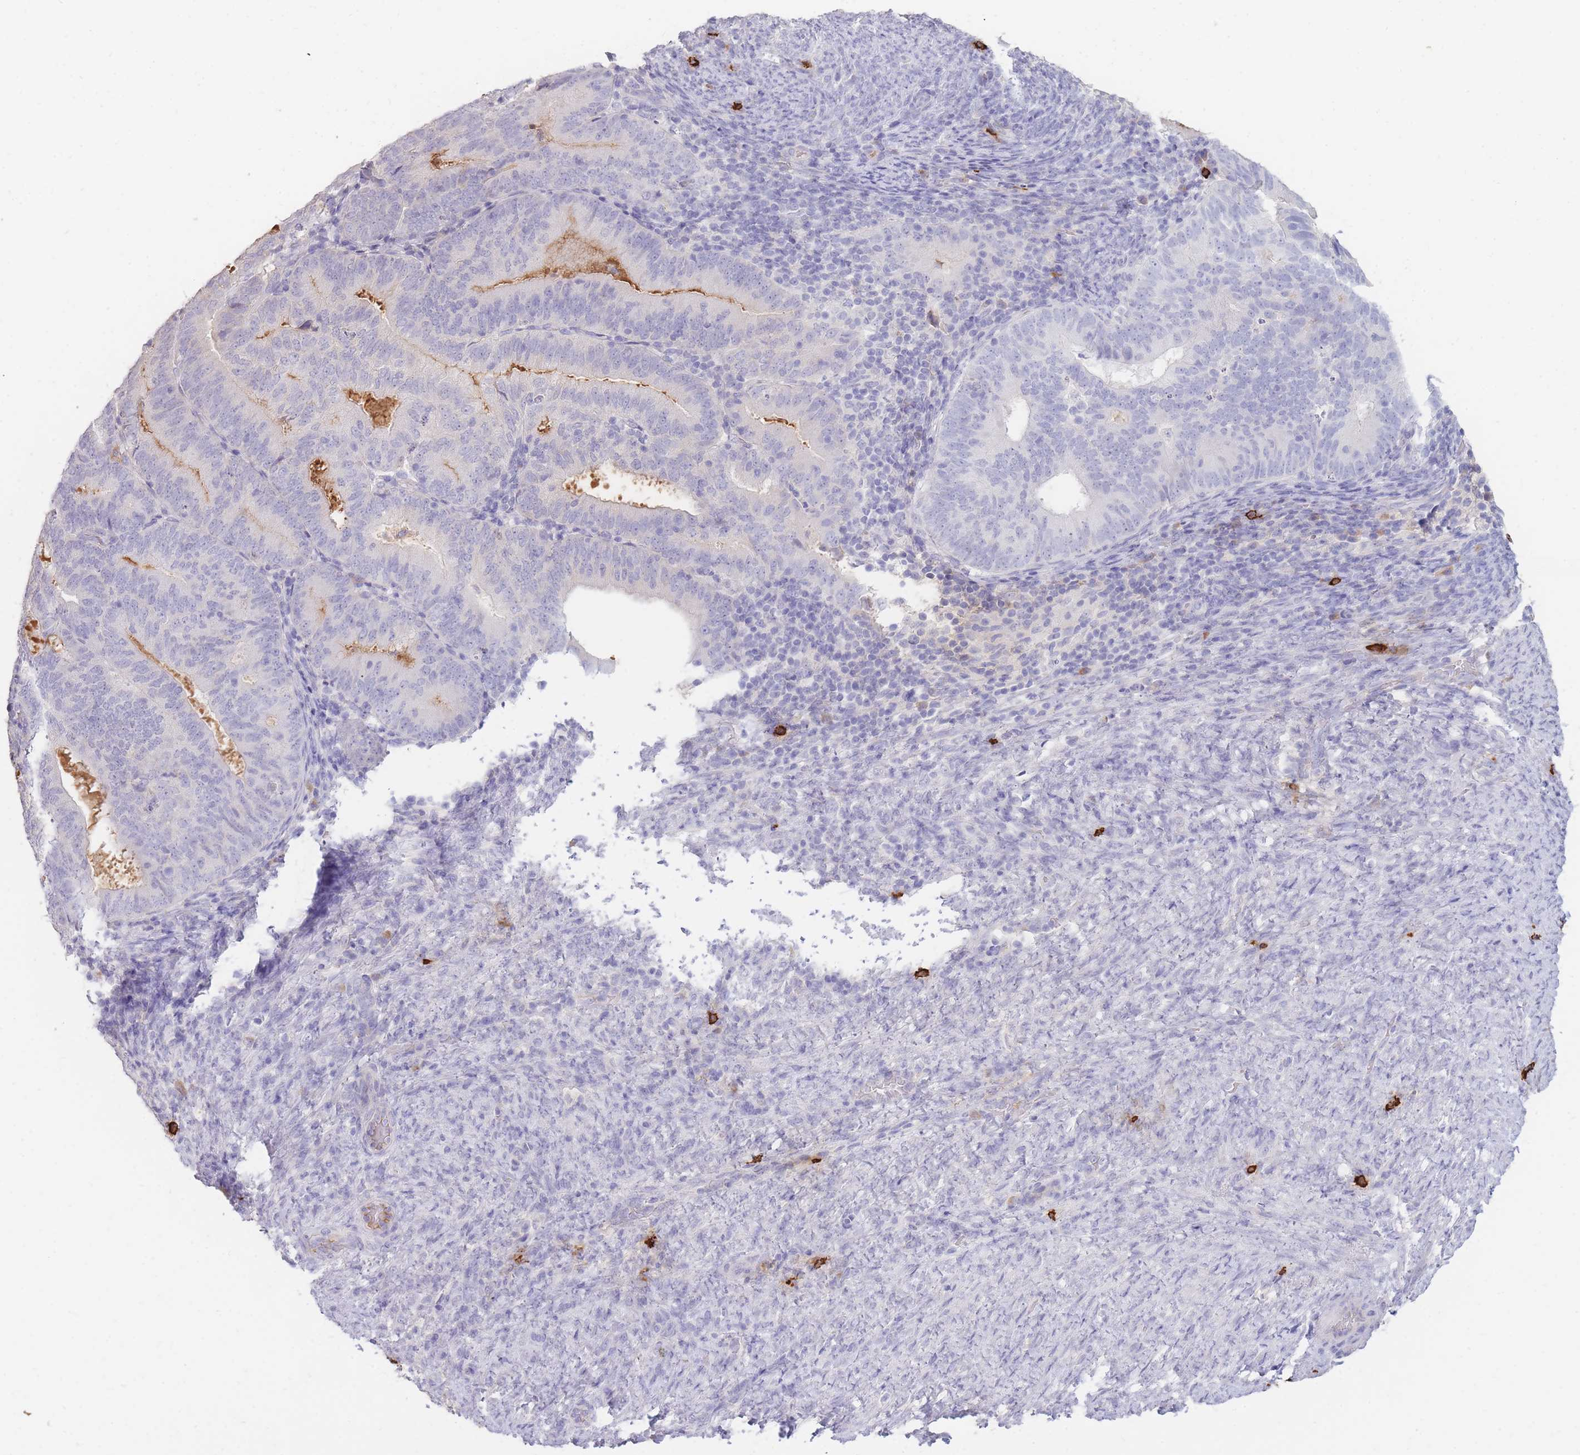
{"staining": {"intensity": "negative", "quantity": "none", "location": "none"}, "tissue": "endometrial cancer", "cell_type": "Tumor cells", "image_type": "cancer", "snomed": [{"axis": "morphology", "description": "Adenocarcinoma, NOS"}, {"axis": "topography", "description": "Endometrium"}], "caption": "The histopathology image displays no significant positivity in tumor cells of endometrial adenocarcinoma.", "gene": "TPSD1", "patient": {"sex": "female", "age": 70}}